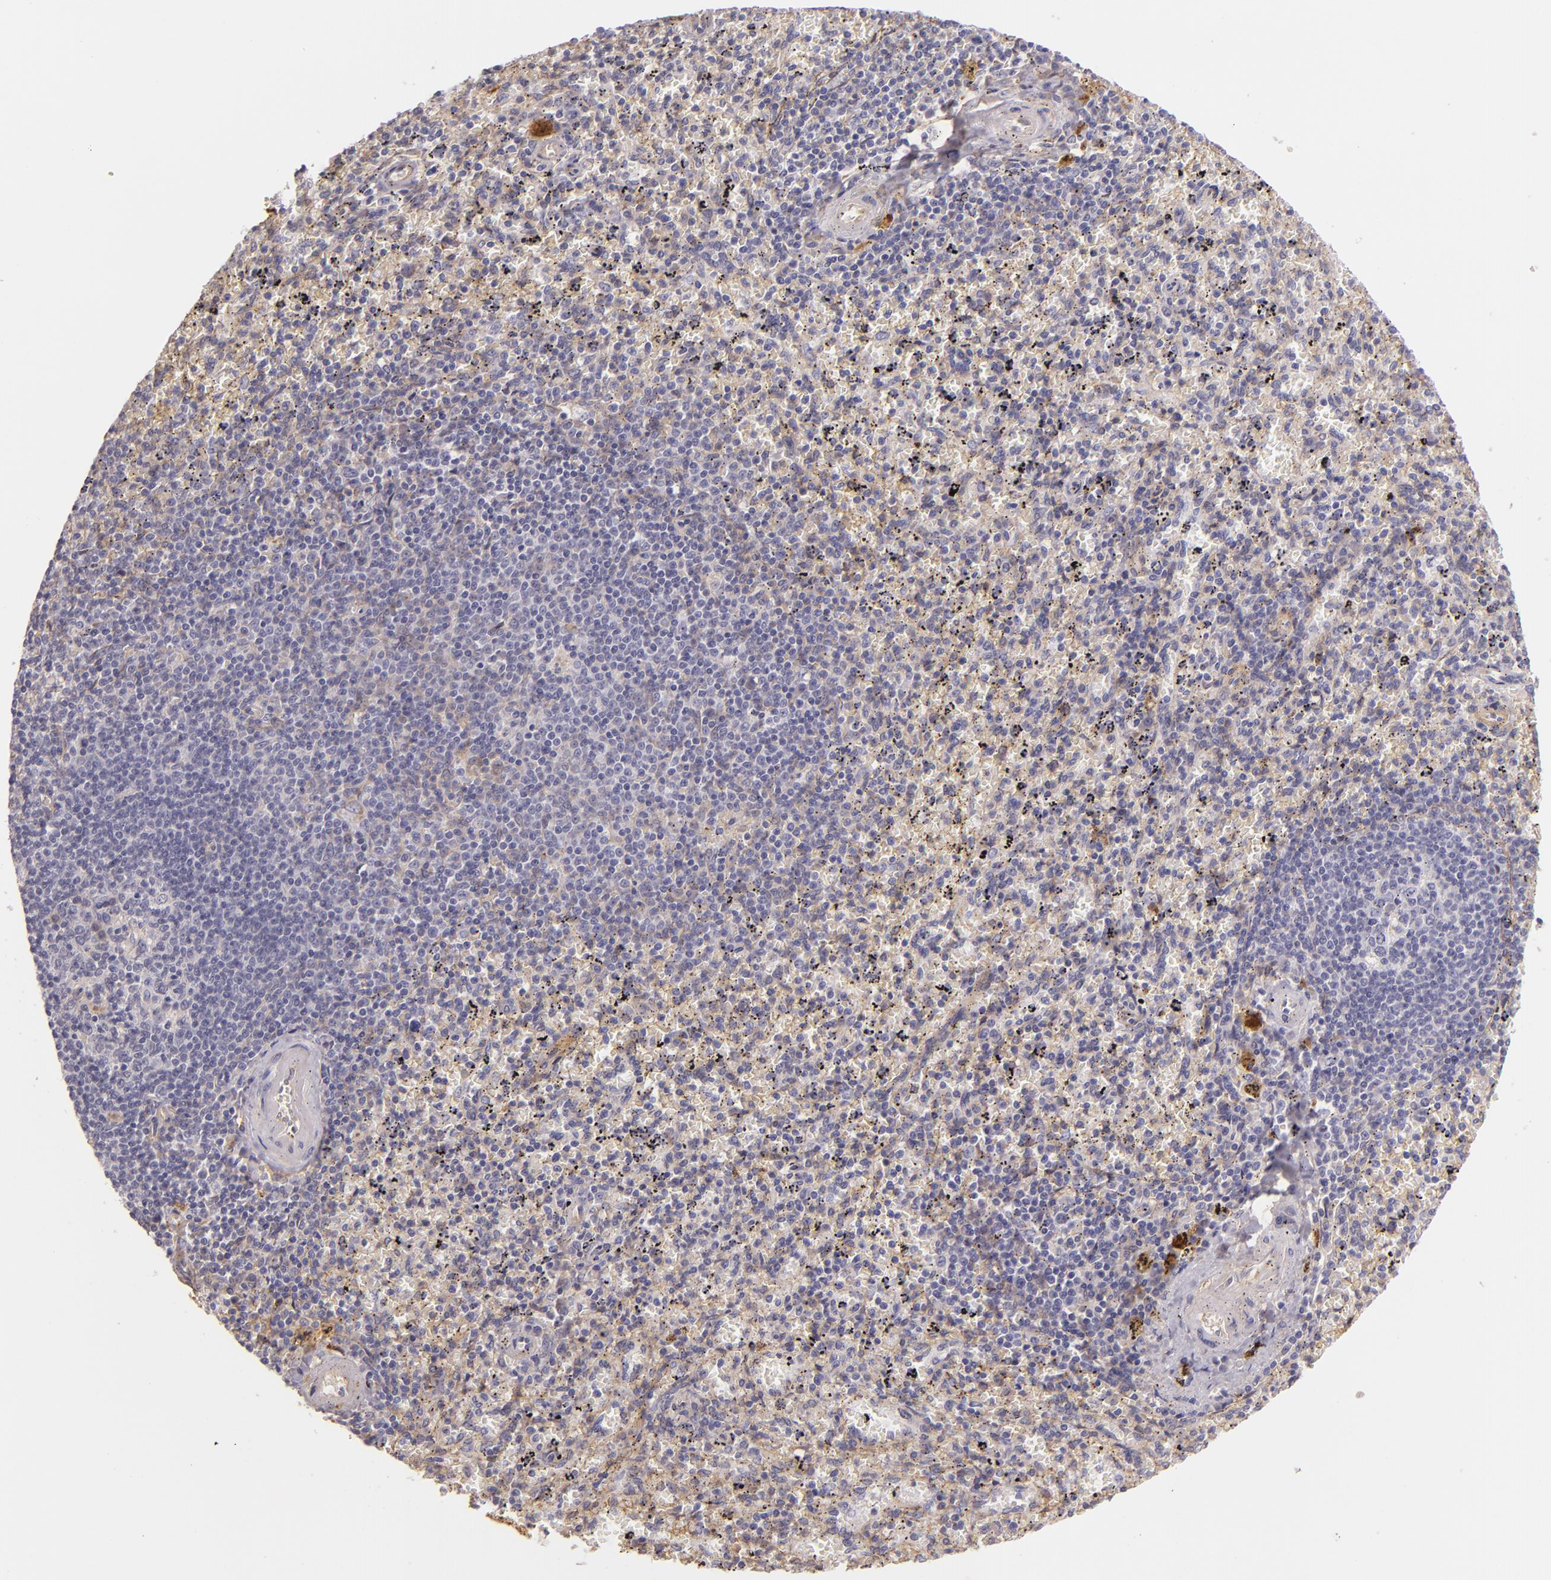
{"staining": {"intensity": "negative", "quantity": "none", "location": "none"}, "tissue": "spleen", "cell_type": "Cells in red pulp", "image_type": "normal", "snomed": [{"axis": "morphology", "description": "Normal tissue, NOS"}, {"axis": "topography", "description": "Spleen"}], "caption": "Immunohistochemistry (IHC) image of normal spleen: spleen stained with DAB reveals no significant protein expression in cells in red pulp. The staining is performed using DAB (3,3'-diaminobenzidine) brown chromogen with nuclei counter-stained in using hematoxylin.", "gene": "CTSF", "patient": {"sex": "female", "age": 43}}